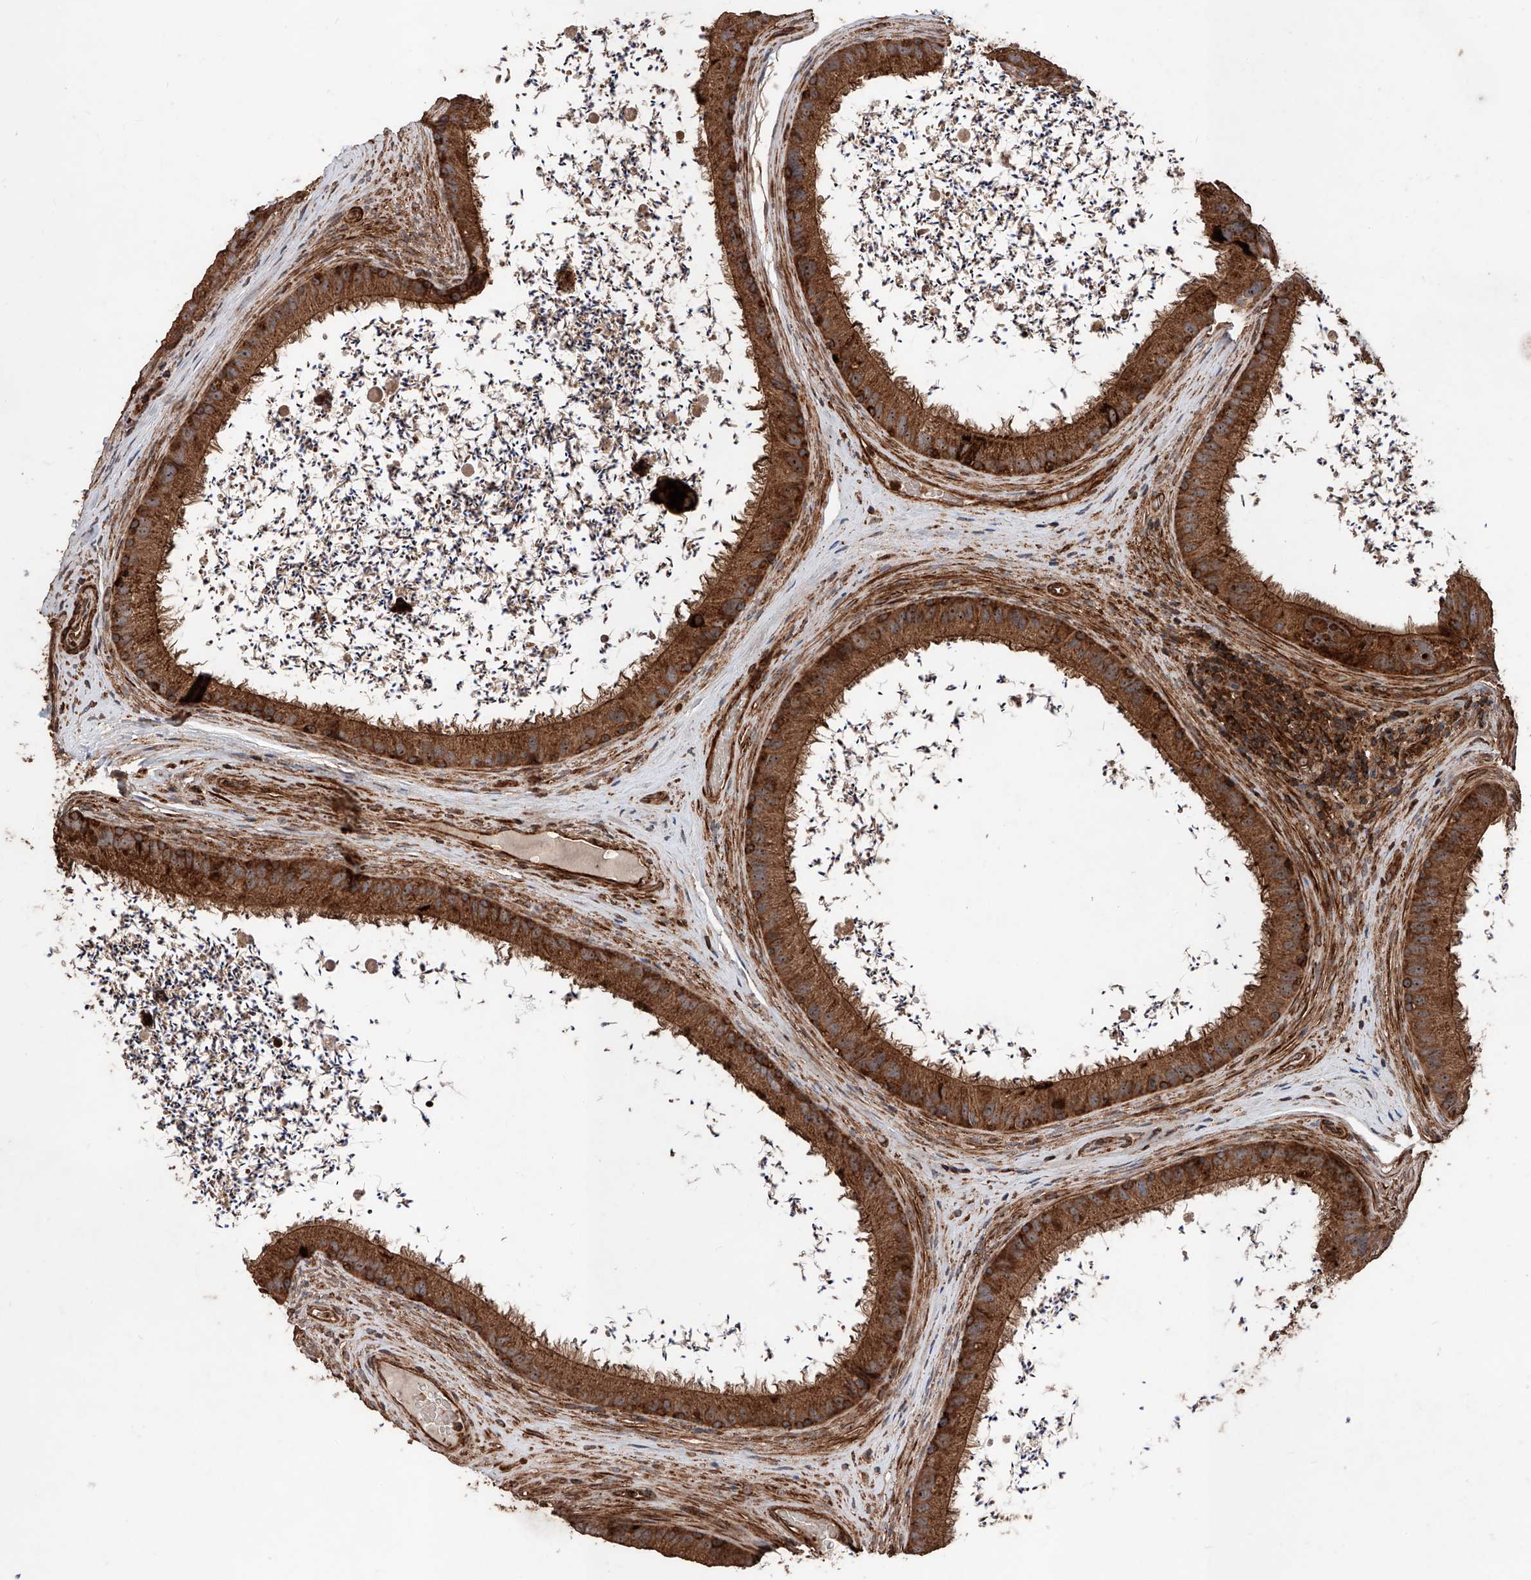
{"staining": {"intensity": "strong", "quantity": ">75%", "location": "cytoplasmic/membranous"}, "tissue": "epididymis", "cell_type": "Glandular cells", "image_type": "normal", "snomed": [{"axis": "morphology", "description": "Normal tissue, NOS"}, {"axis": "topography", "description": "Epididymis, spermatic cord, NOS"}], "caption": "Strong cytoplasmic/membranous staining is seen in approximately >75% of glandular cells in normal epididymis. (Stains: DAB (3,3'-diaminobenzidine) in brown, nuclei in blue, Microscopy: brightfield microscopy at high magnification).", "gene": "PISD", "patient": {"sex": "male", "age": 50}}